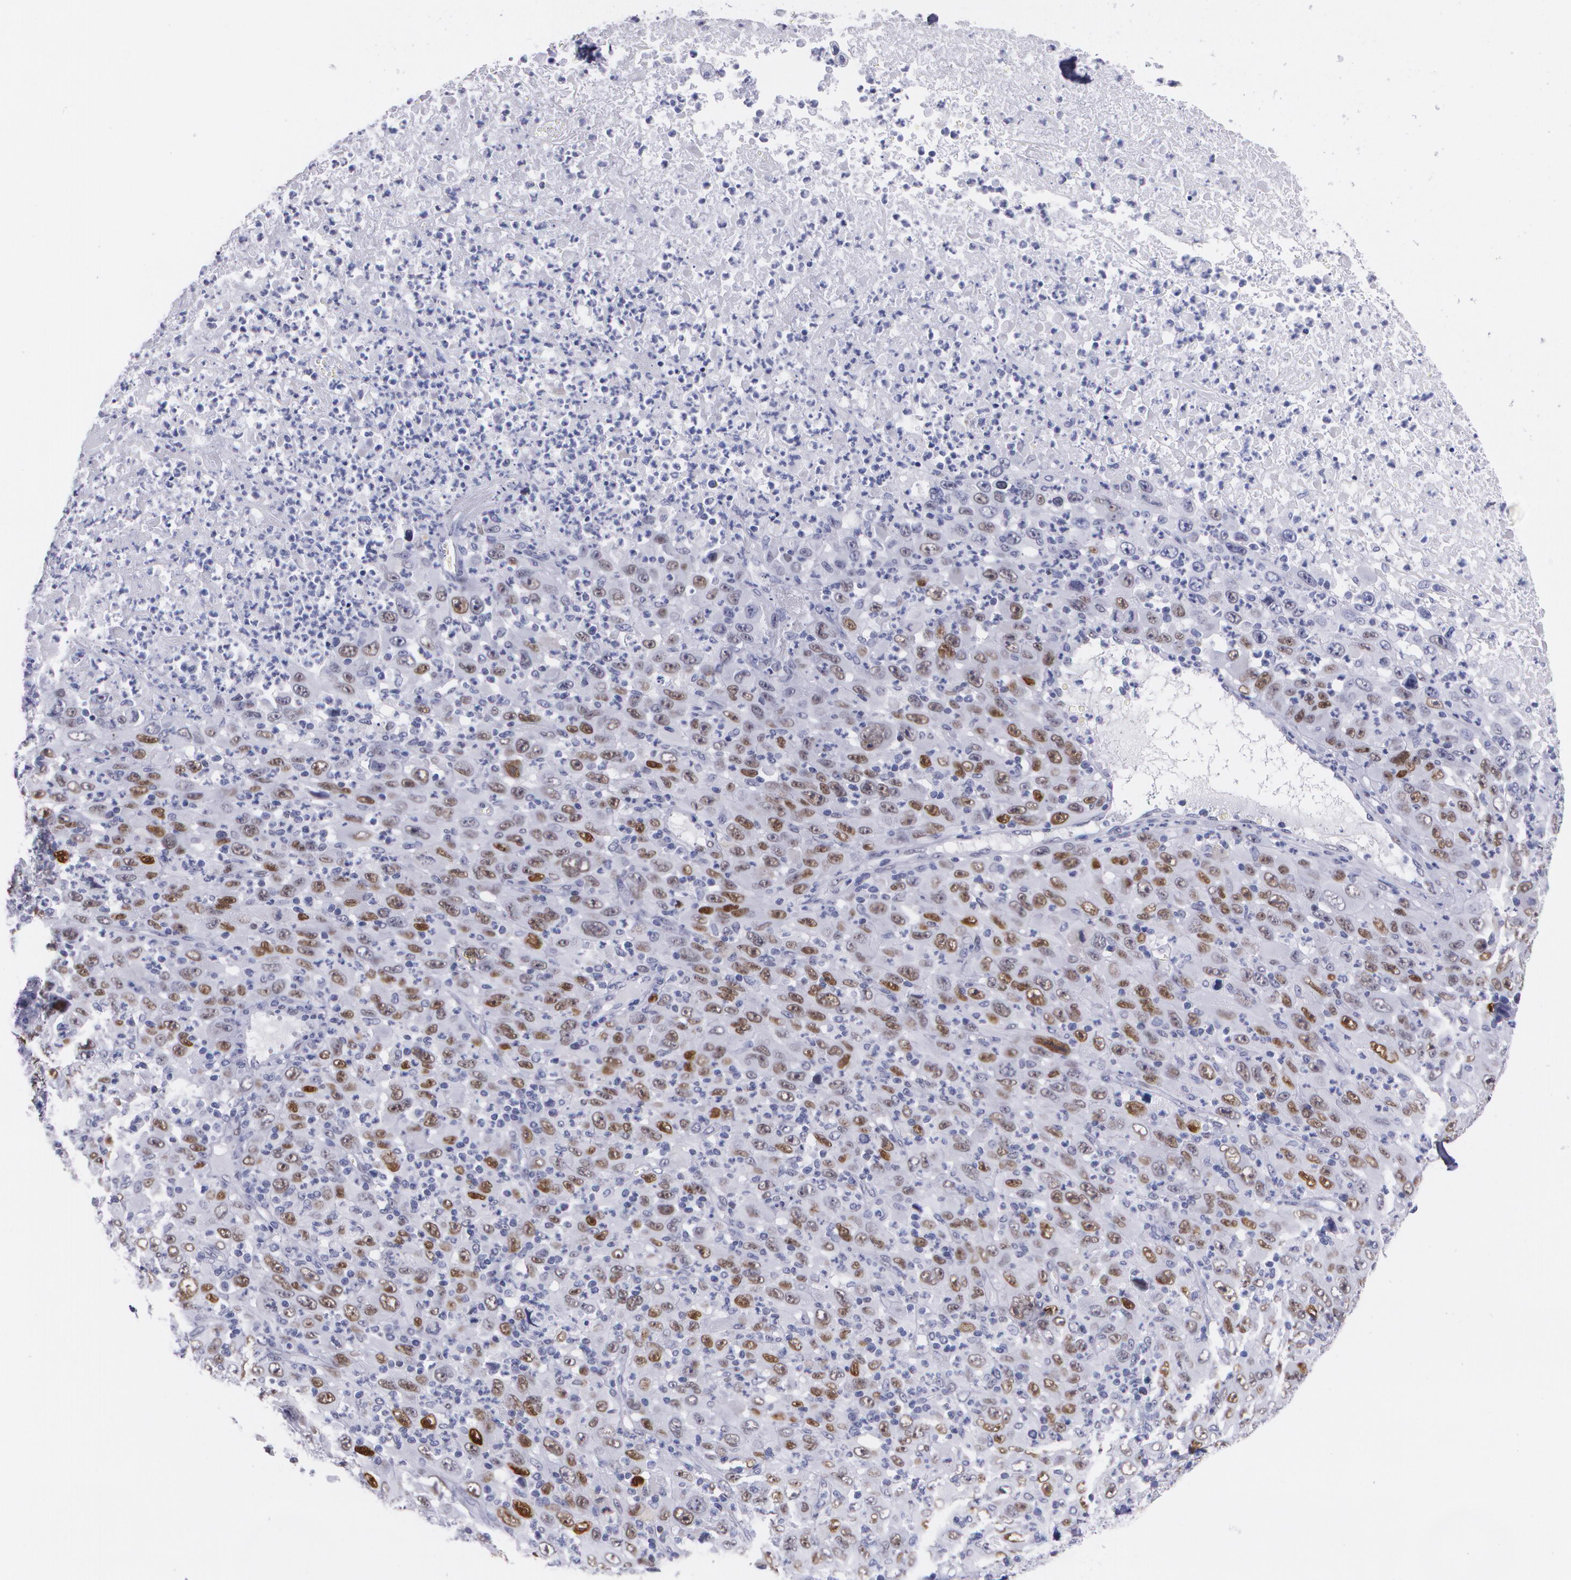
{"staining": {"intensity": "moderate", "quantity": ">75%", "location": "nuclear"}, "tissue": "melanoma", "cell_type": "Tumor cells", "image_type": "cancer", "snomed": [{"axis": "morphology", "description": "Malignant melanoma, Metastatic site"}, {"axis": "topography", "description": "Skin"}], "caption": "Melanoma was stained to show a protein in brown. There is medium levels of moderate nuclear staining in approximately >75% of tumor cells.", "gene": "TP53", "patient": {"sex": "female", "age": 56}}